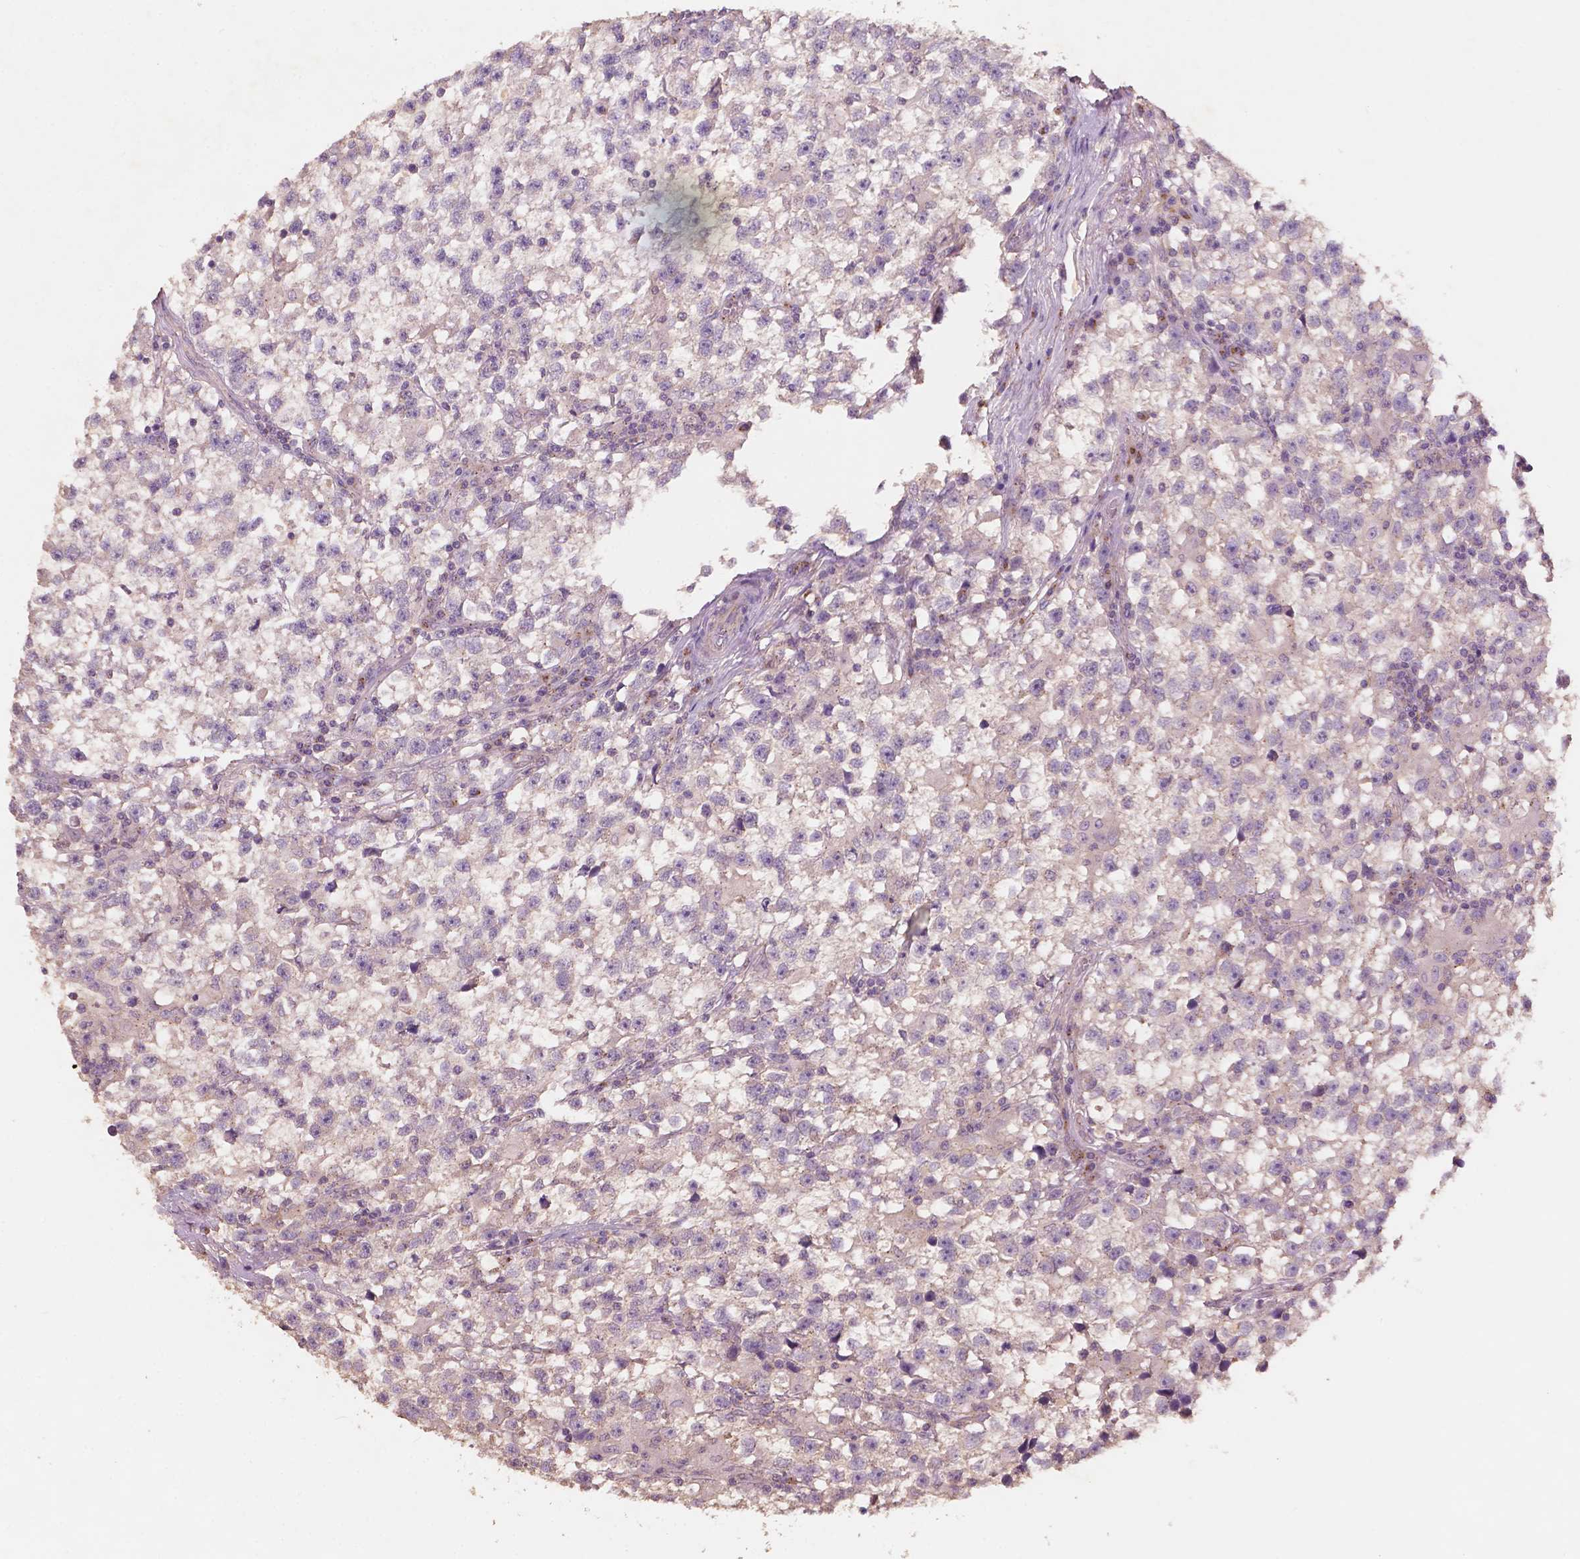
{"staining": {"intensity": "weak", "quantity": "<25%", "location": "cytoplasmic/membranous"}, "tissue": "testis cancer", "cell_type": "Tumor cells", "image_type": "cancer", "snomed": [{"axis": "morphology", "description": "Seminoma, NOS"}, {"axis": "topography", "description": "Testis"}], "caption": "Immunohistochemistry of human seminoma (testis) displays no staining in tumor cells. The staining is performed using DAB (3,3'-diaminobenzidine) brown chromogen with nuclei counter-stained in using hematoxylin.", "gene": "CHPT1", "patient": {"sex": "male", "age": 31}}